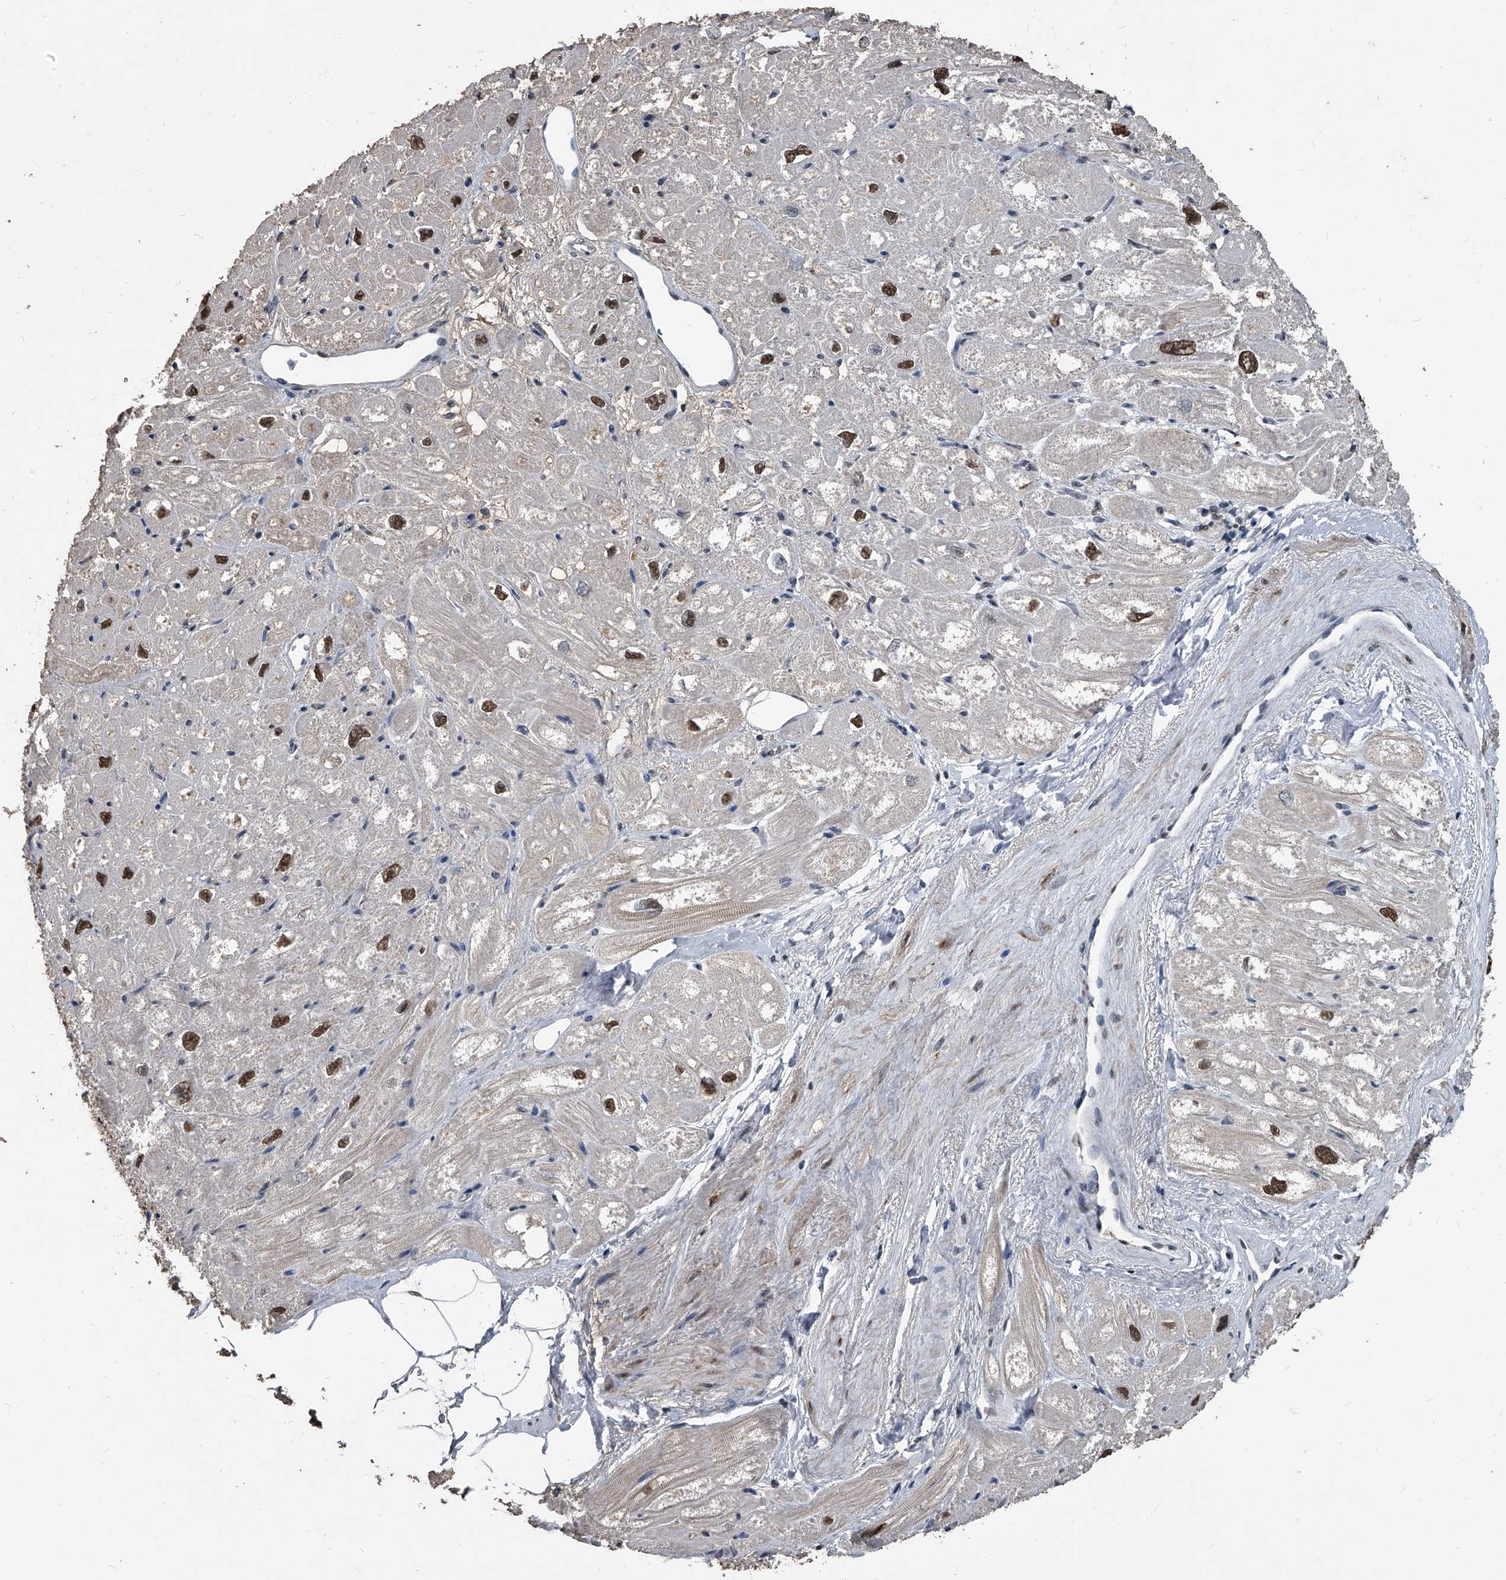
{"staining": {"intensity": "moderate", "quantity": "<25%", "location": "cytoplasmic/membranous,nuclear"}, "tissue": "heart muscle", "cell_type": "Cardiomyocytes", "image_type": "normal", "snomed": [{"axis": "morphology", "description": "Normal tissue, NOS"}, {"axis": "topography", "description": "Heart"}], "caption": "This is a histology image of immunohistochemistry (IHC) staining of benign heart muscle, which shows moderate expression in the cytoplasmic/membranous,nuclear of cardiomyocytes.", "gene": "MATR3", "patient": {"sex": "male", "age": 50}}